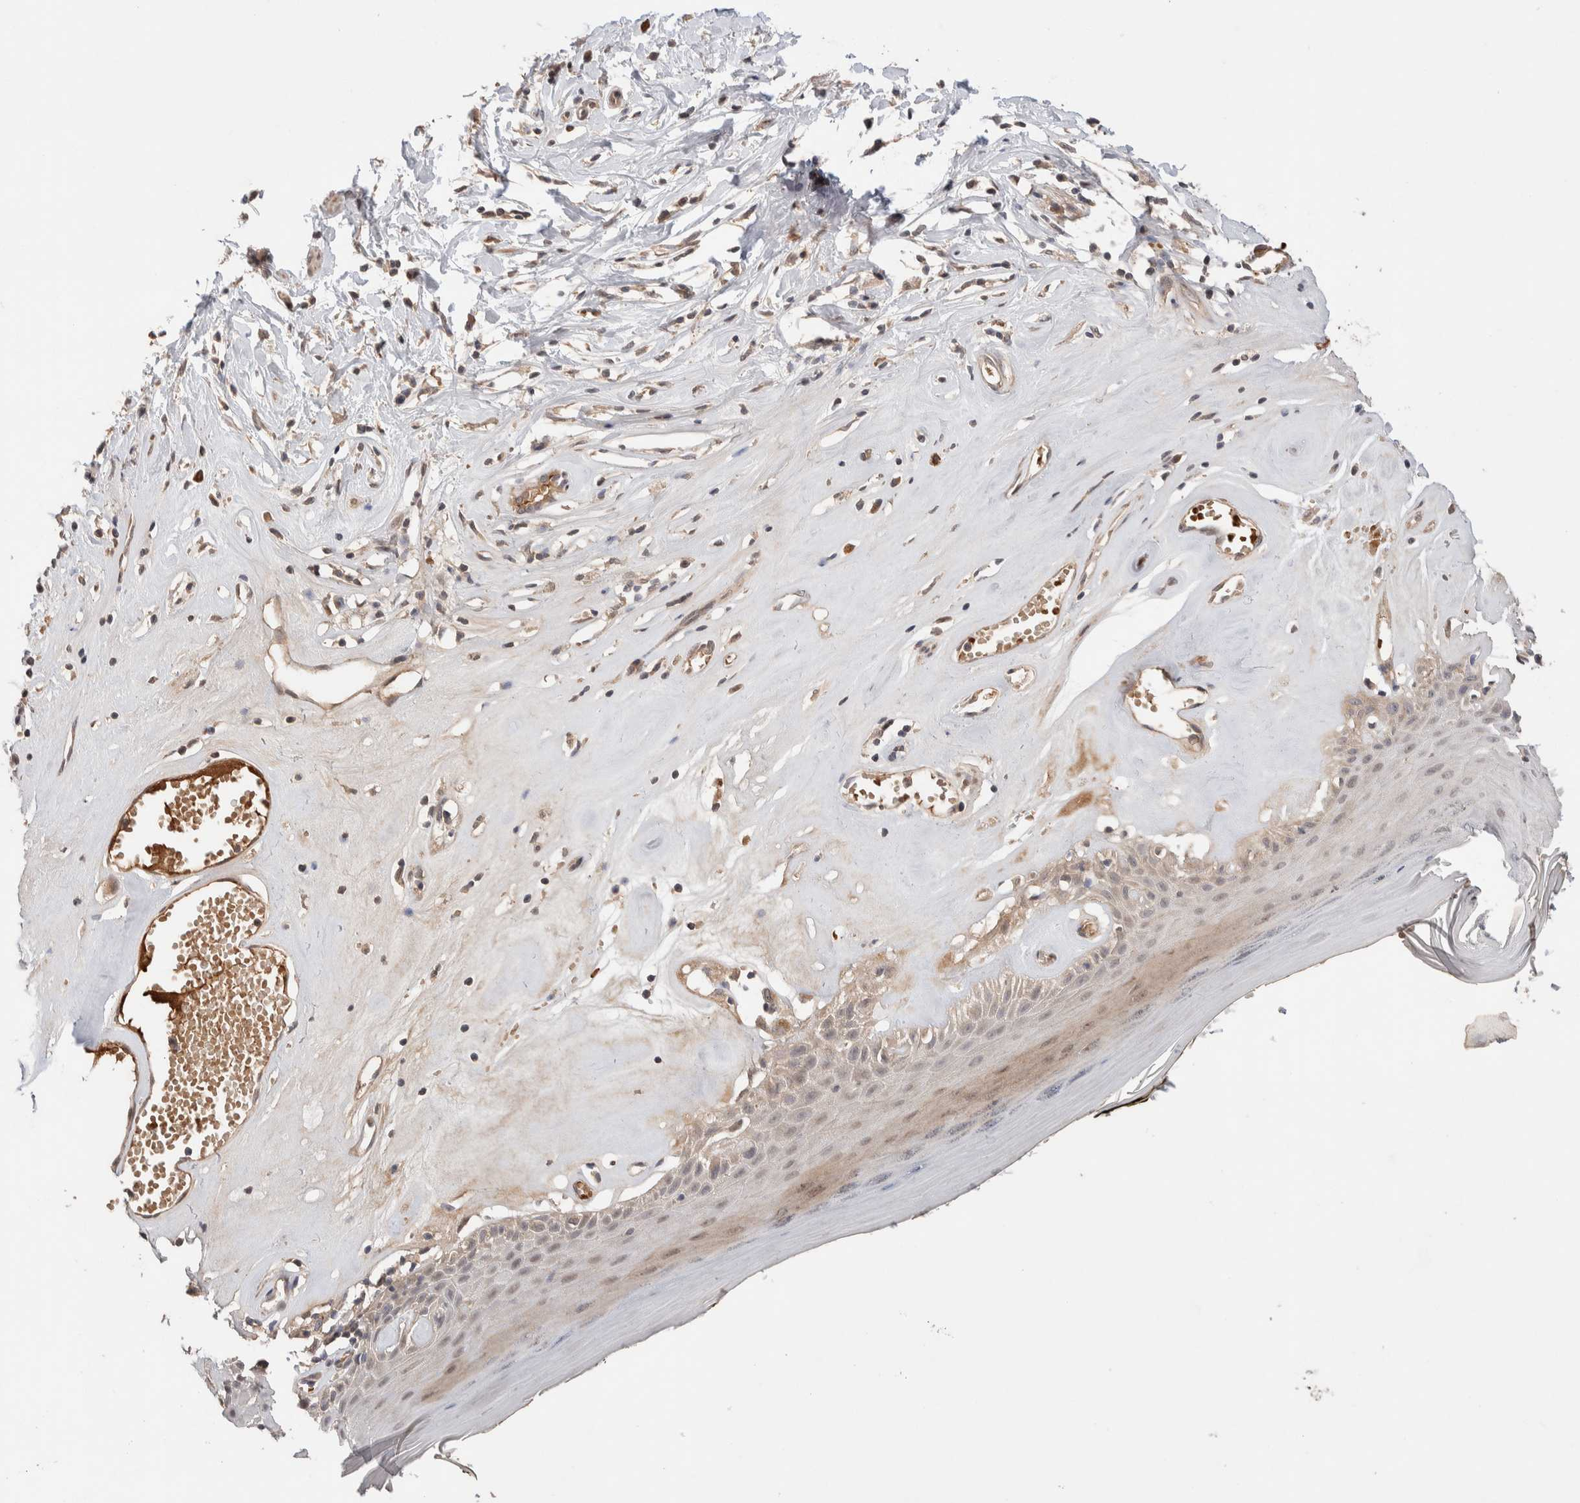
{"staining": {"intensity": "weak", "quantity": "<25%", "location": "cytoplasmic/membranous"}, "tissue": "skin", "cell_type": "Epidermal cells", "image_type": "normal", "snomed": [{"axis": "morphology", "description": "Normal tissue, NOS"}, {"axis": "morphology", "description": "Inflammation, NOS"}, {"axis": "topography", "description": "Vulva"}], "caption": "This is a photomicrograph of IHC staining of unremarkable skin, which shows no staining in epidermal cells.", "gene": "CASK", "patient": {"sex": "female", "age": 84}}